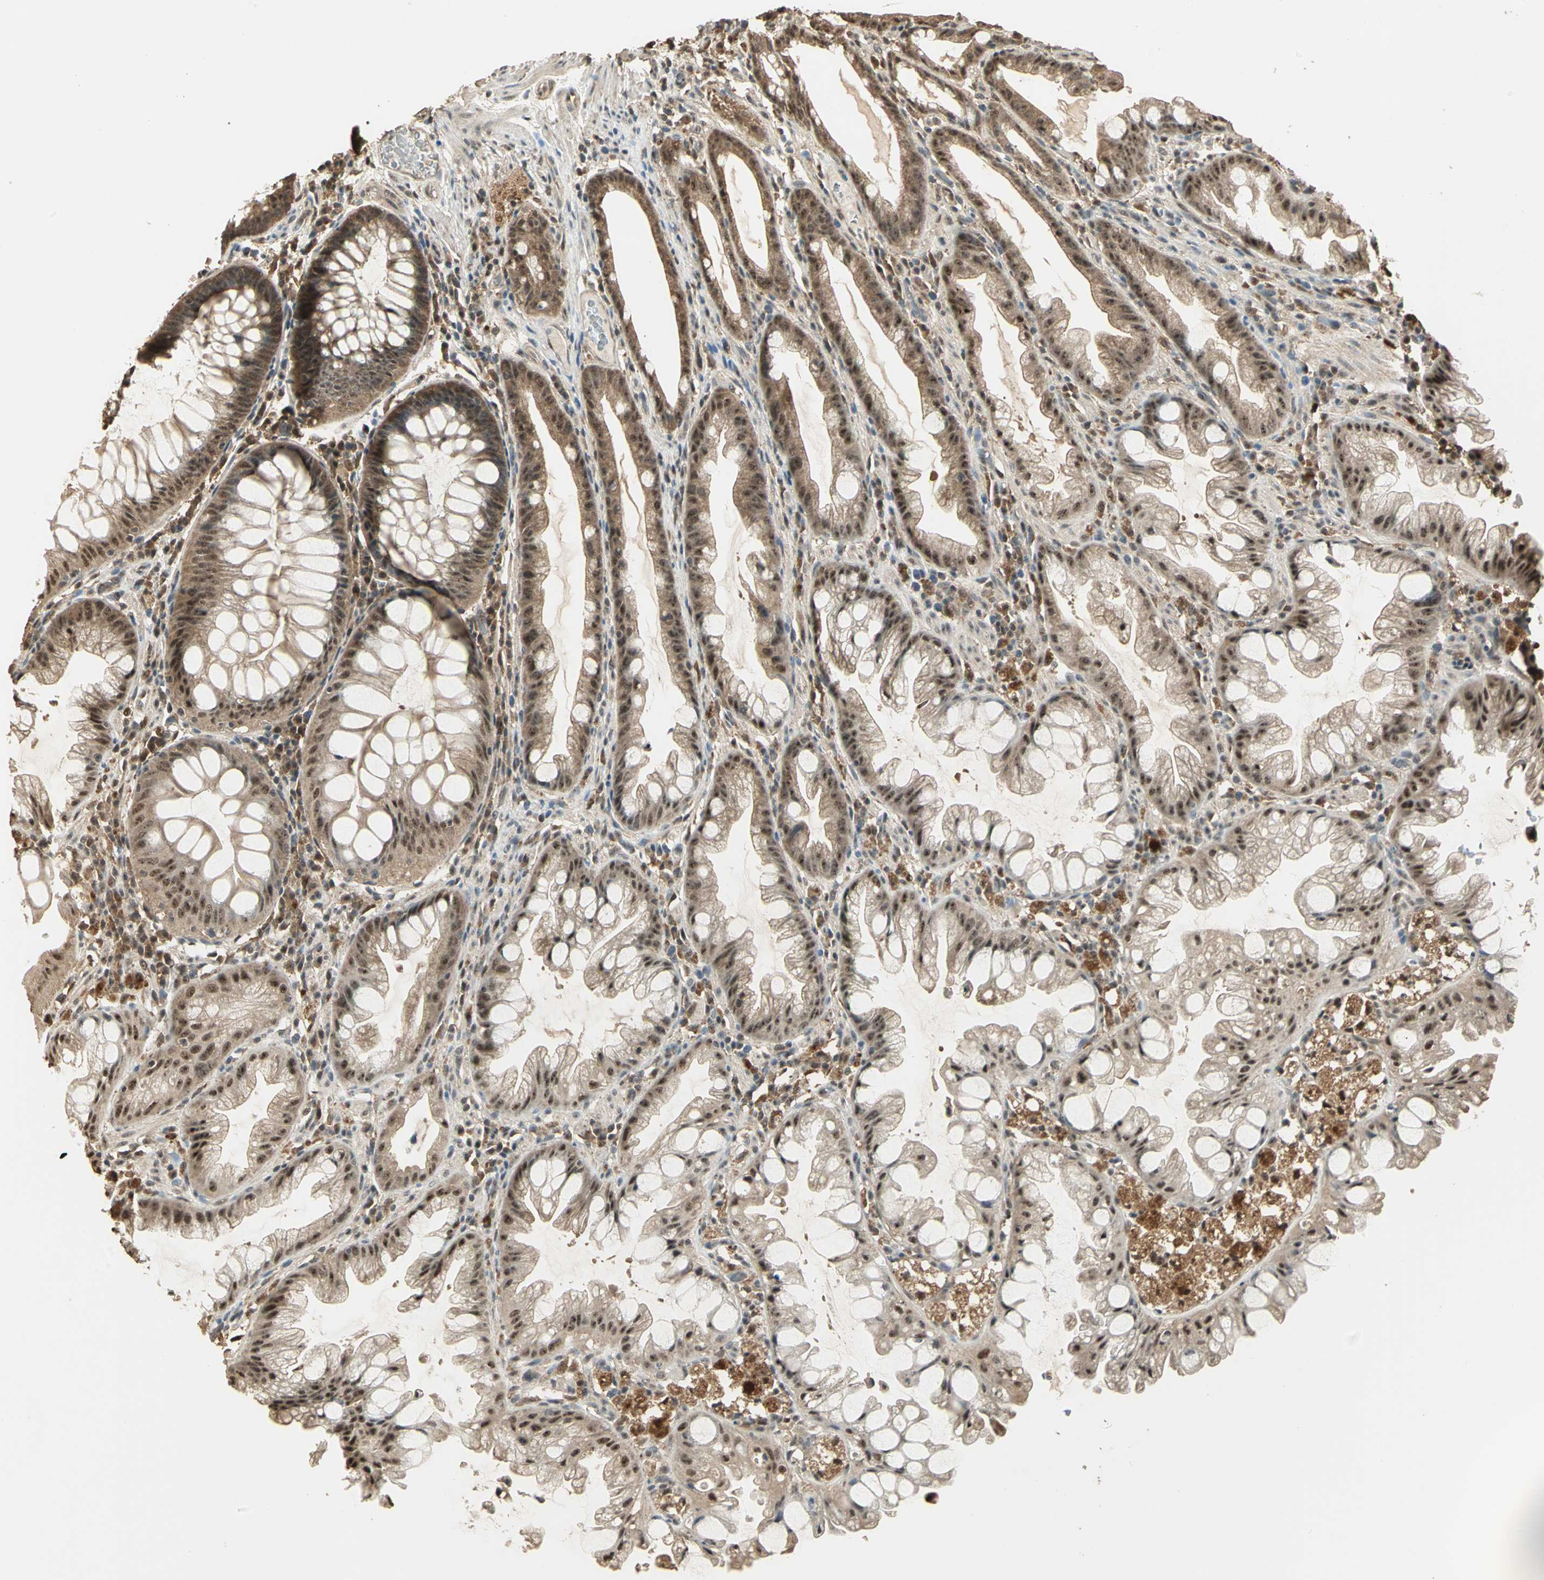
{"staining": {"intensity": "weak", "quantity": "25%-75%", "location": "cytoplasmic/membranous"}, "tissue": "colon", "cell_type": "Endothelial cells", "image_type": "normal", "snomed": [{"axis": "morphology", "description": "Normal tissue, NOS"}, {"axis": "topography", "description": "Smooth muscle"}, {"axis": "topography", "description": "Colon"}], "caption": "IHC staining of unremarkable colon, which shows low levels of weak cytoplasmic/membranous expression in approximately 25%-75% of endothelial cells indicating weak cytoplasmic/membranous protein positivity. The staining was performed using DAB (brown) for protein detection and nuclei were counterstained in hematoxylin (blue).", "gene": "UCHL5", "patient": {"sex": "male", "age": 67}}